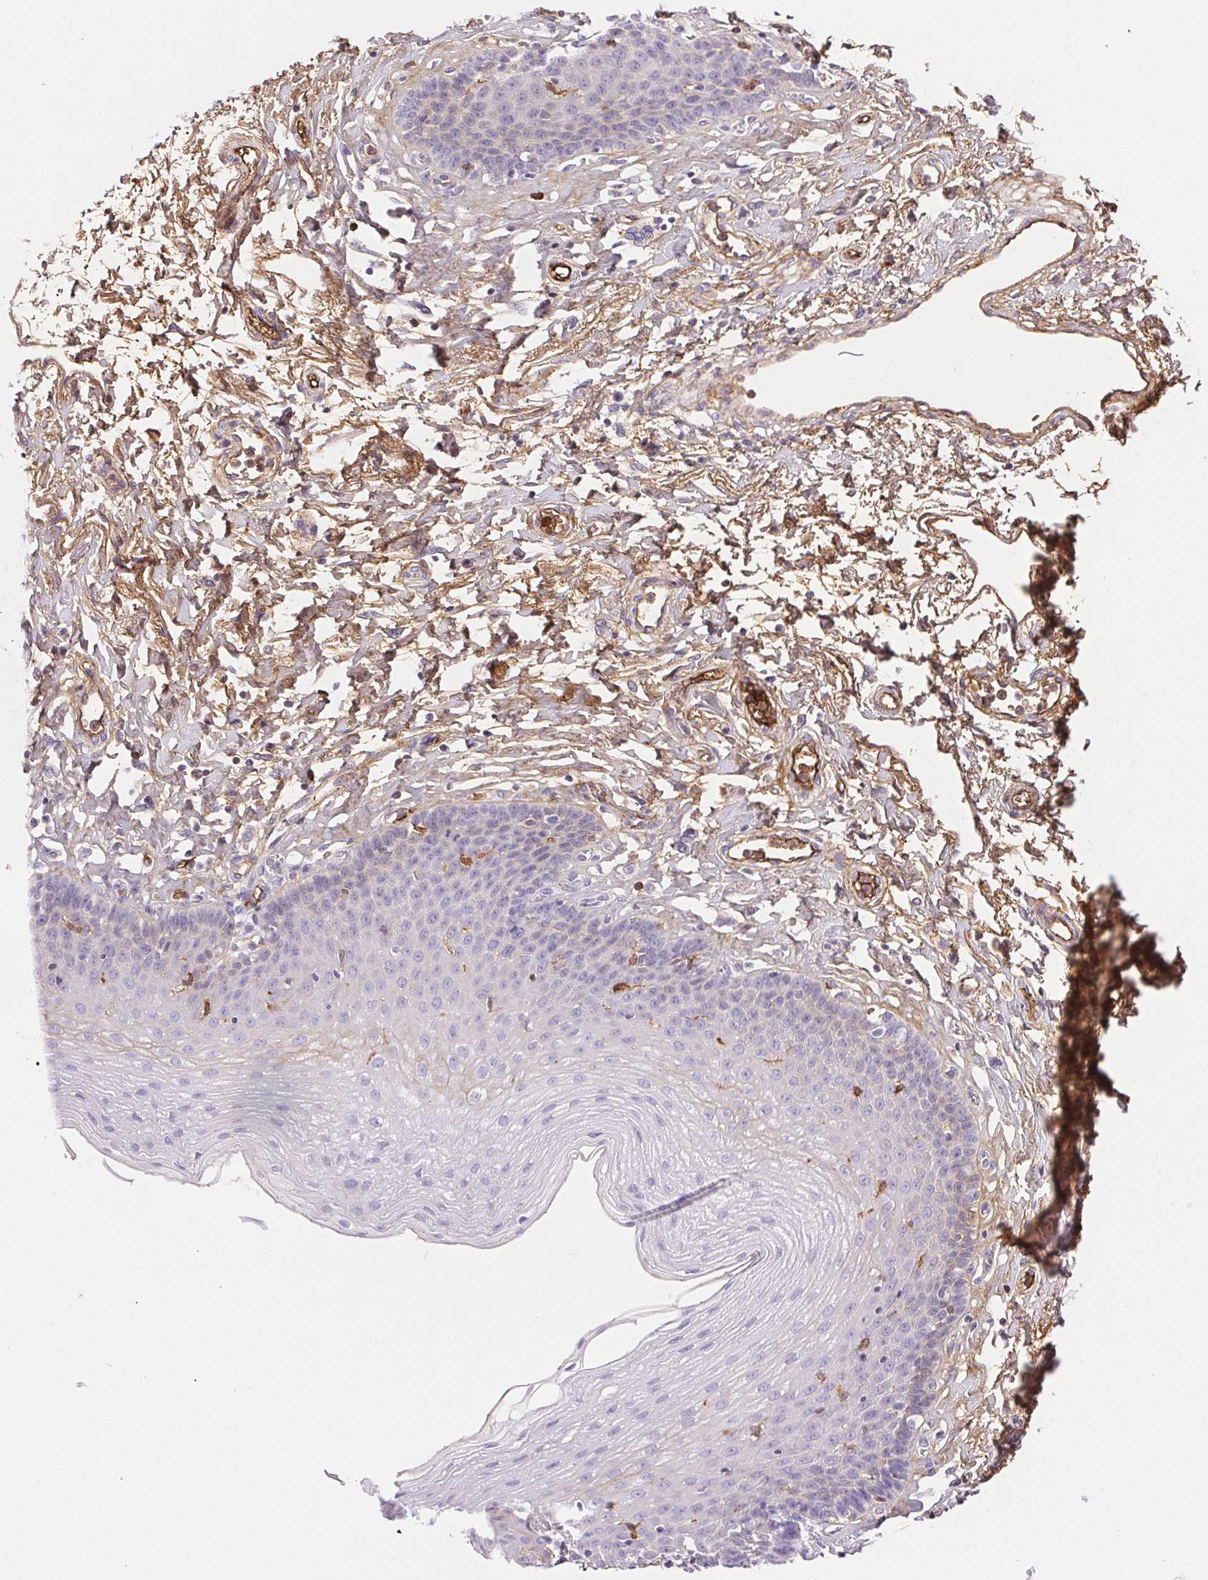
{"staining": {"intensity": "moderate", "quantity": "<25%", "location": "cytoplasmic/membranous"}, "tissue": "esophagus", "cell_type": "Squamous epithelial cells", "image_type": "normal", "snomed": [{"axis": "morphology", "description": "Normal tissue, NOS"}, {"axis": "topography", "description": "Esophagus"}], "caption": "Protein staining shows moderate cytoplasmic/membranous expression in about <25% of squamous epithelial cells in normal esophagus. (DAB IHC with brightfield microscopy, high magnification).", "gene": "FGA", "patient": {"sex": "female", "age": 81}}